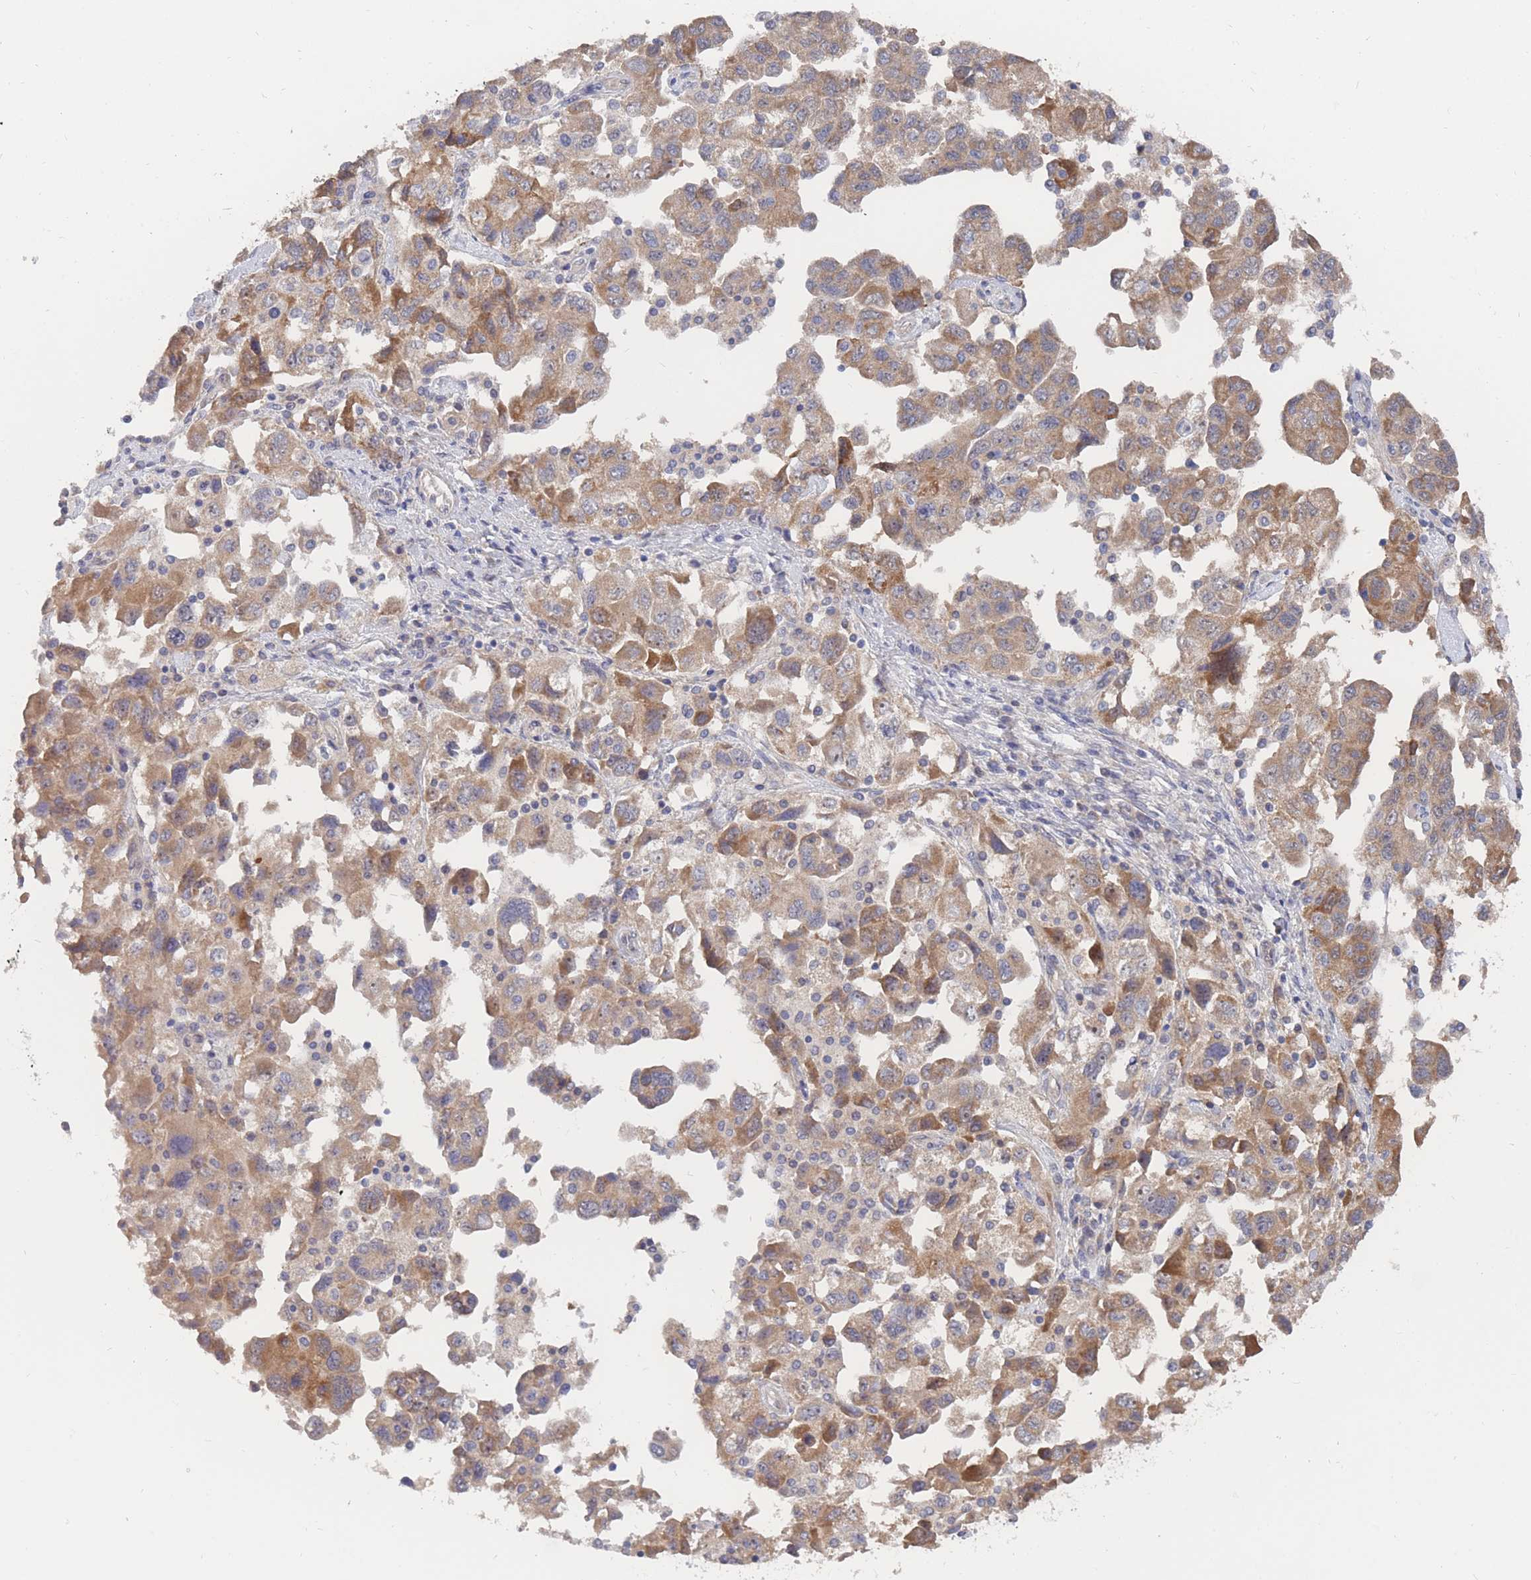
{"staining": {"intensity": "moderate", "quantity": ">75%", "location": "cytoplasmic/membranous"}, "tissue": "ovarian cancer", "cell_type": "Tumor cells", "image_type": "cancer", "snomed": [{"axis": "morphology", "description": "Carcinoma, NOS"}, {"axis": "morphology", "description": "Cystadenocarcinoma, serous, NOS"}, {"axis": "topography", "description": "Ovary"}], "caption": "Protein expression analysis of ovarian serous cystadenocarcinoma shows moderate cytoplasmic/membranous expression in approximately >75% of tumor cells. (IHC, brightfield microscopy, high magnification).", "gene": "NUB1", "patient": {"sex": "female", "age": 69}}